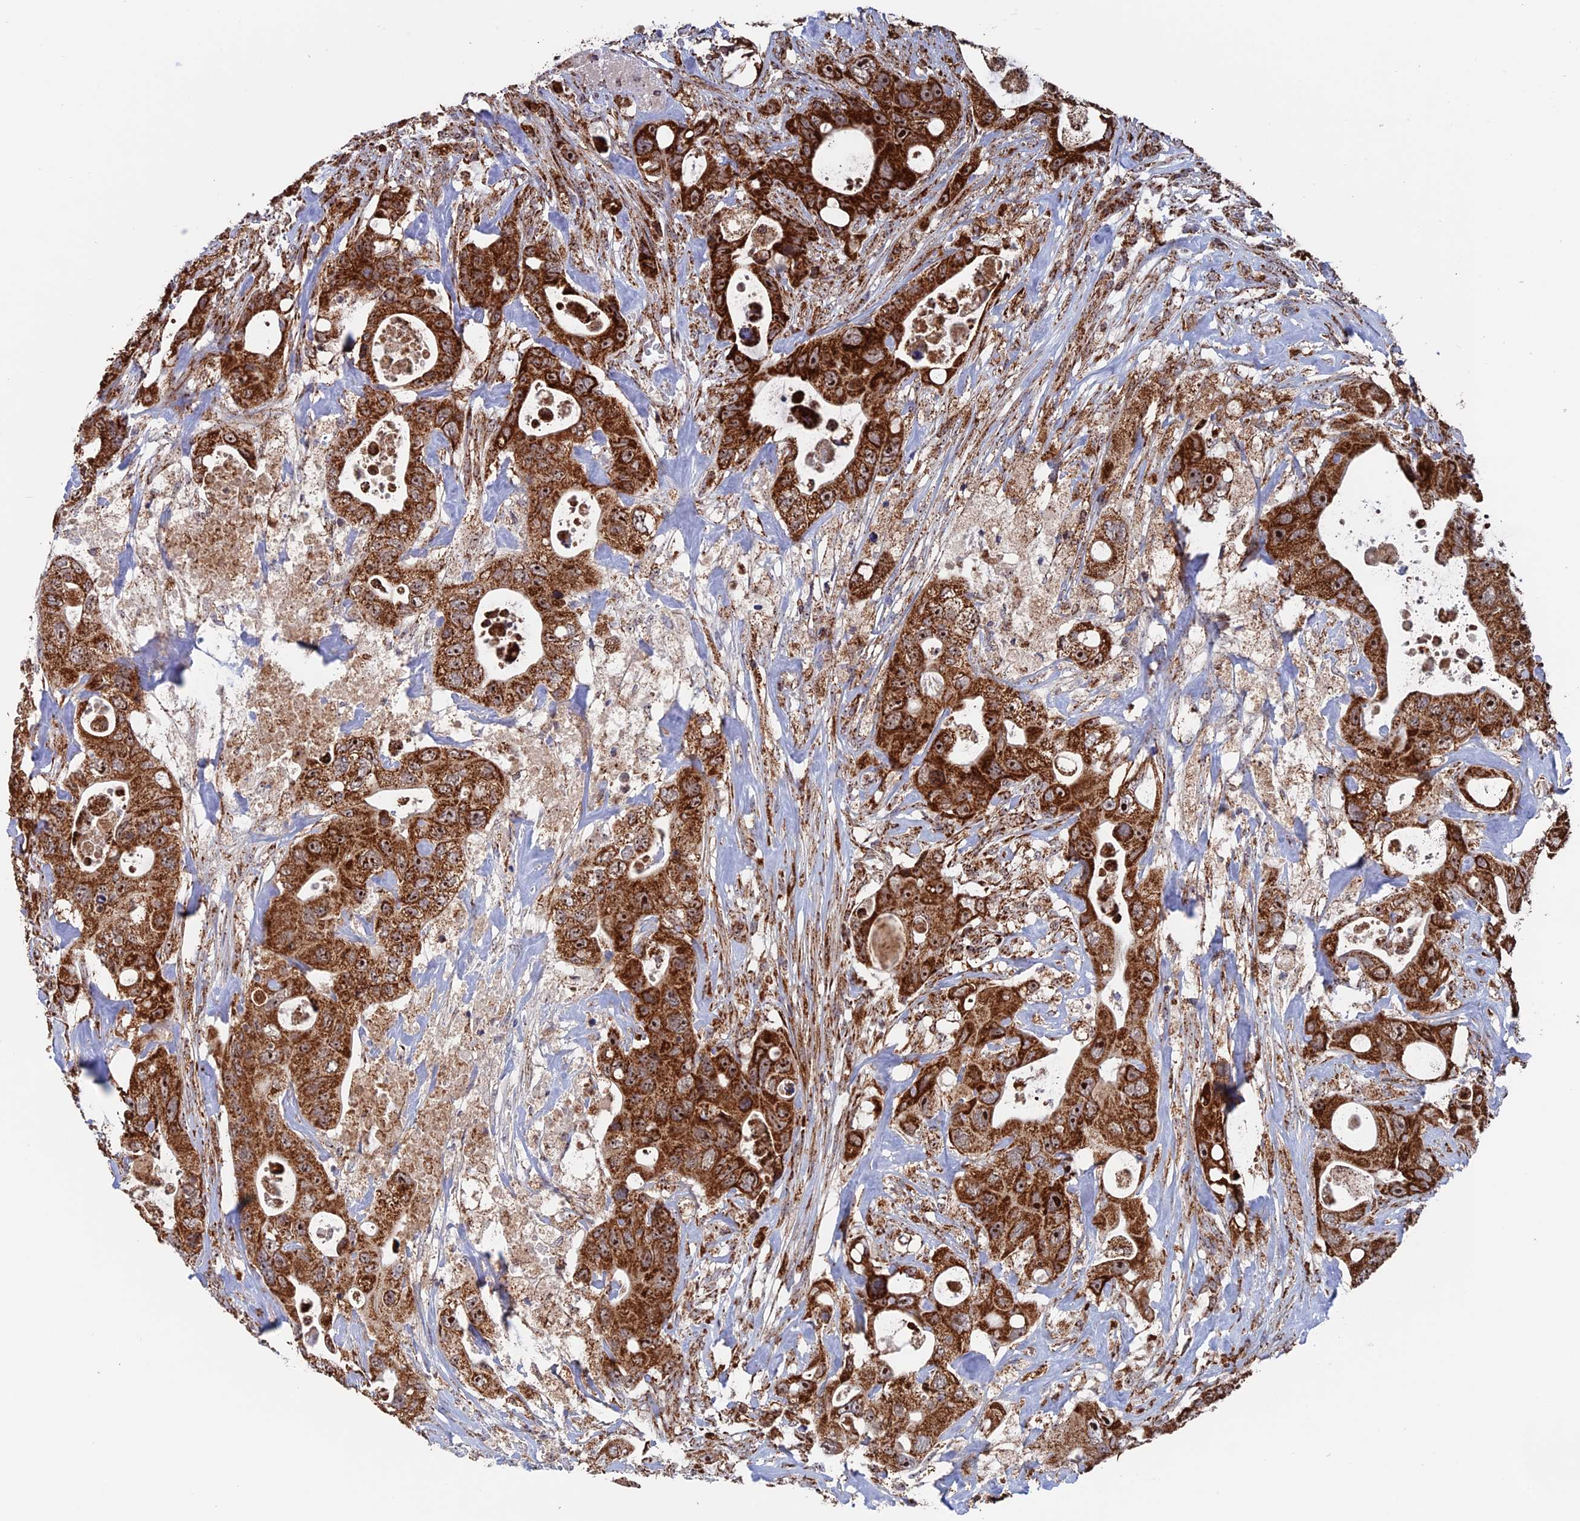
{"staining": {"intensity": "strong", "quantity": ">75%", "location": "cytoplasmic/membranous"}, "tissue": "colorectal cancer", "cell_type": "Tumor cells", "image_type": "cancer", "snomed": [{"axis": "morphology", "description": "Adenocarcinoma, NOS"}, {"axis": "topography", "description": "Colon"}], "caption": "Tumor cells exhibit strong cytoplasmic/membranous positivity in approximately >75% of cells in colorectal cancer.", "gene": "DTYMK", "patient": {"sex": "female", "age": 46}}